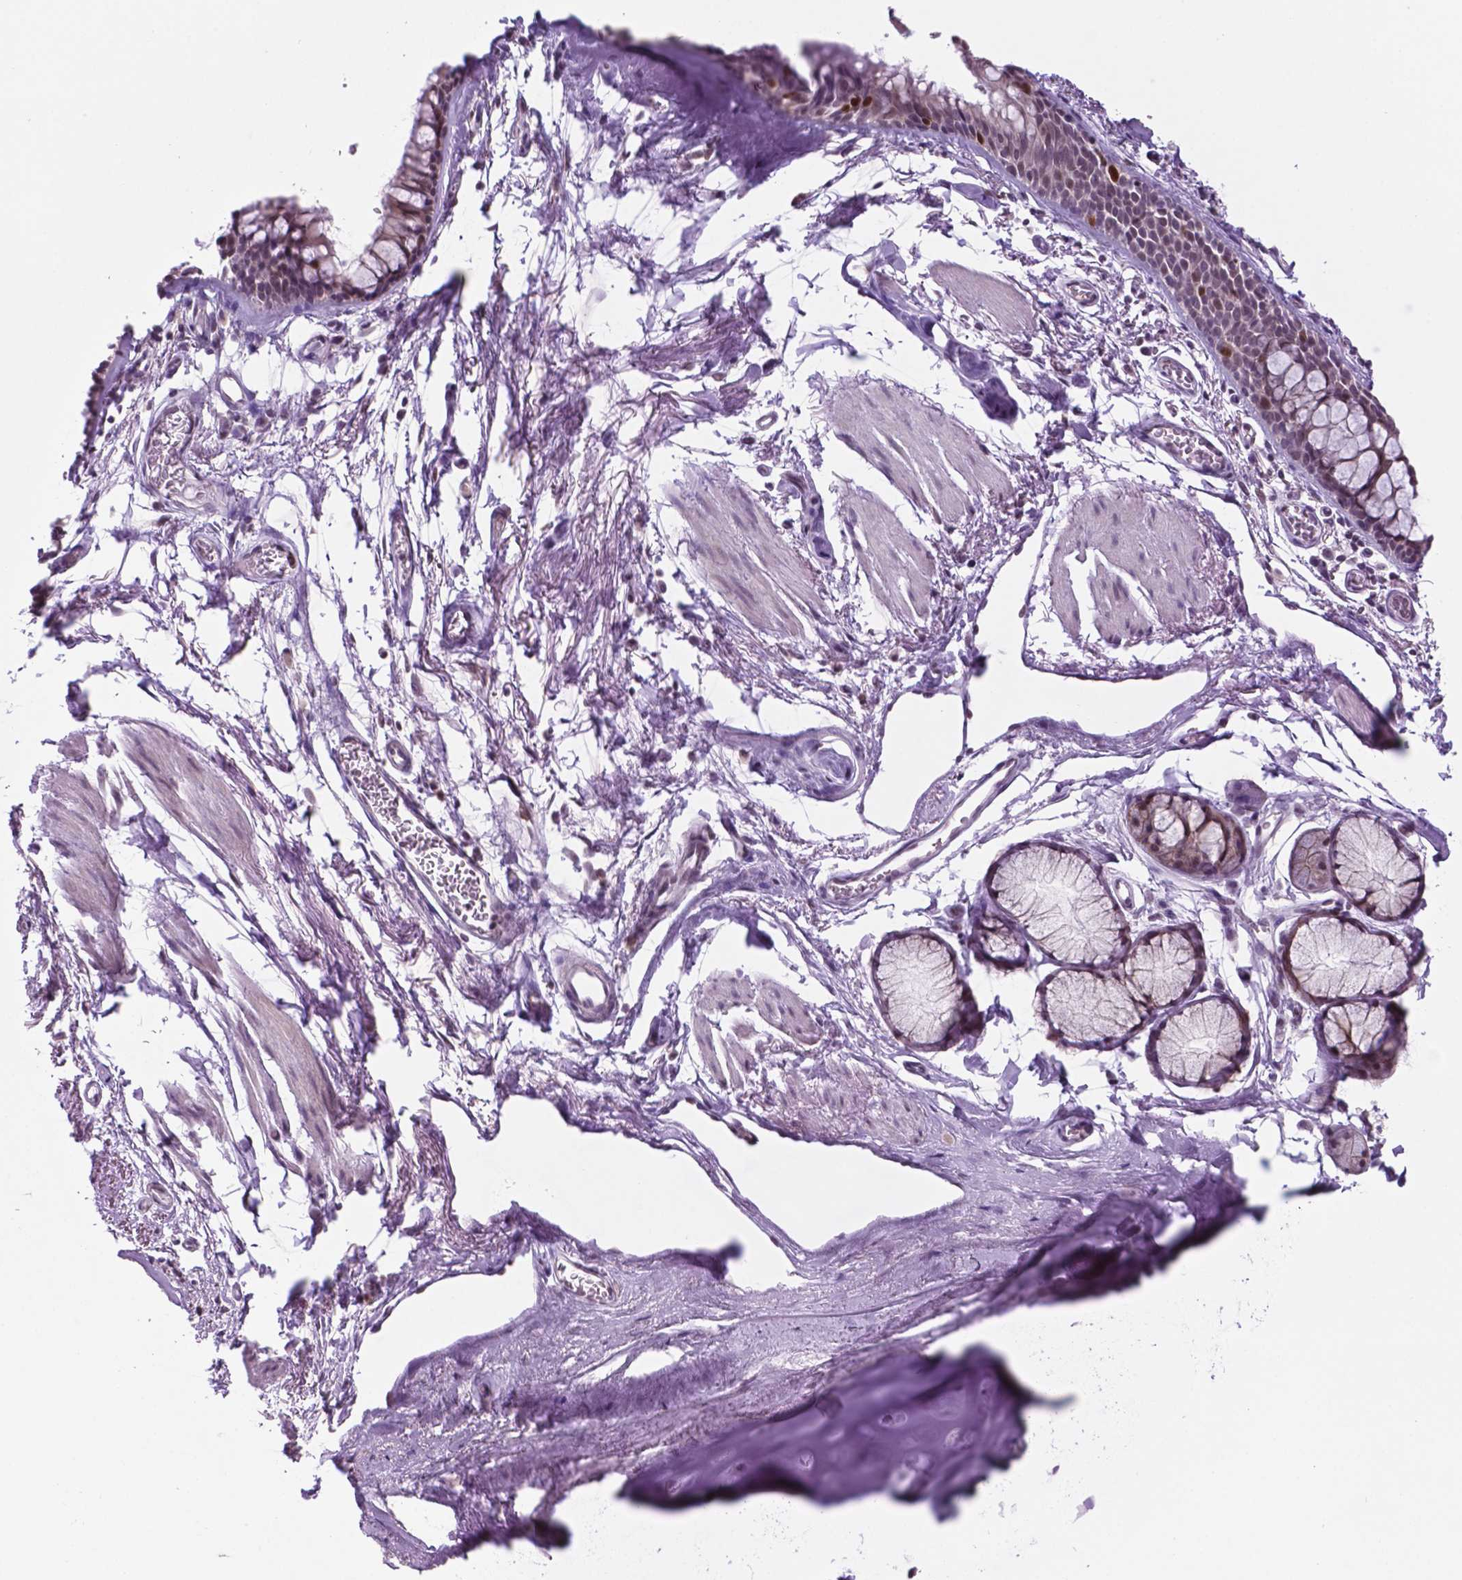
{"staining": {"intensity": "negative", "quantity": "none", "location": "none"}, "tissue": "adipose tissue", "cell_type": "Adipocytes", "image_type": "normal", "snomed": [{"axis": "morphology", "description": "Normal tissue, NOS"}, {"axis": "topography", "description": "Cartilage tissue"}, {"axis": "topography", "description": "Bronchus"}], "caption": "A histopathology image of adipose tissue stained for a protein shows no brown staining in adipocytes. (Stains: DAB IHC with hematoxylin counter stain, Microscopy: brightfield microscopy at high magnification).", "gene": "NCAPH2", "patient": {"sex": "female", "age": 79}}